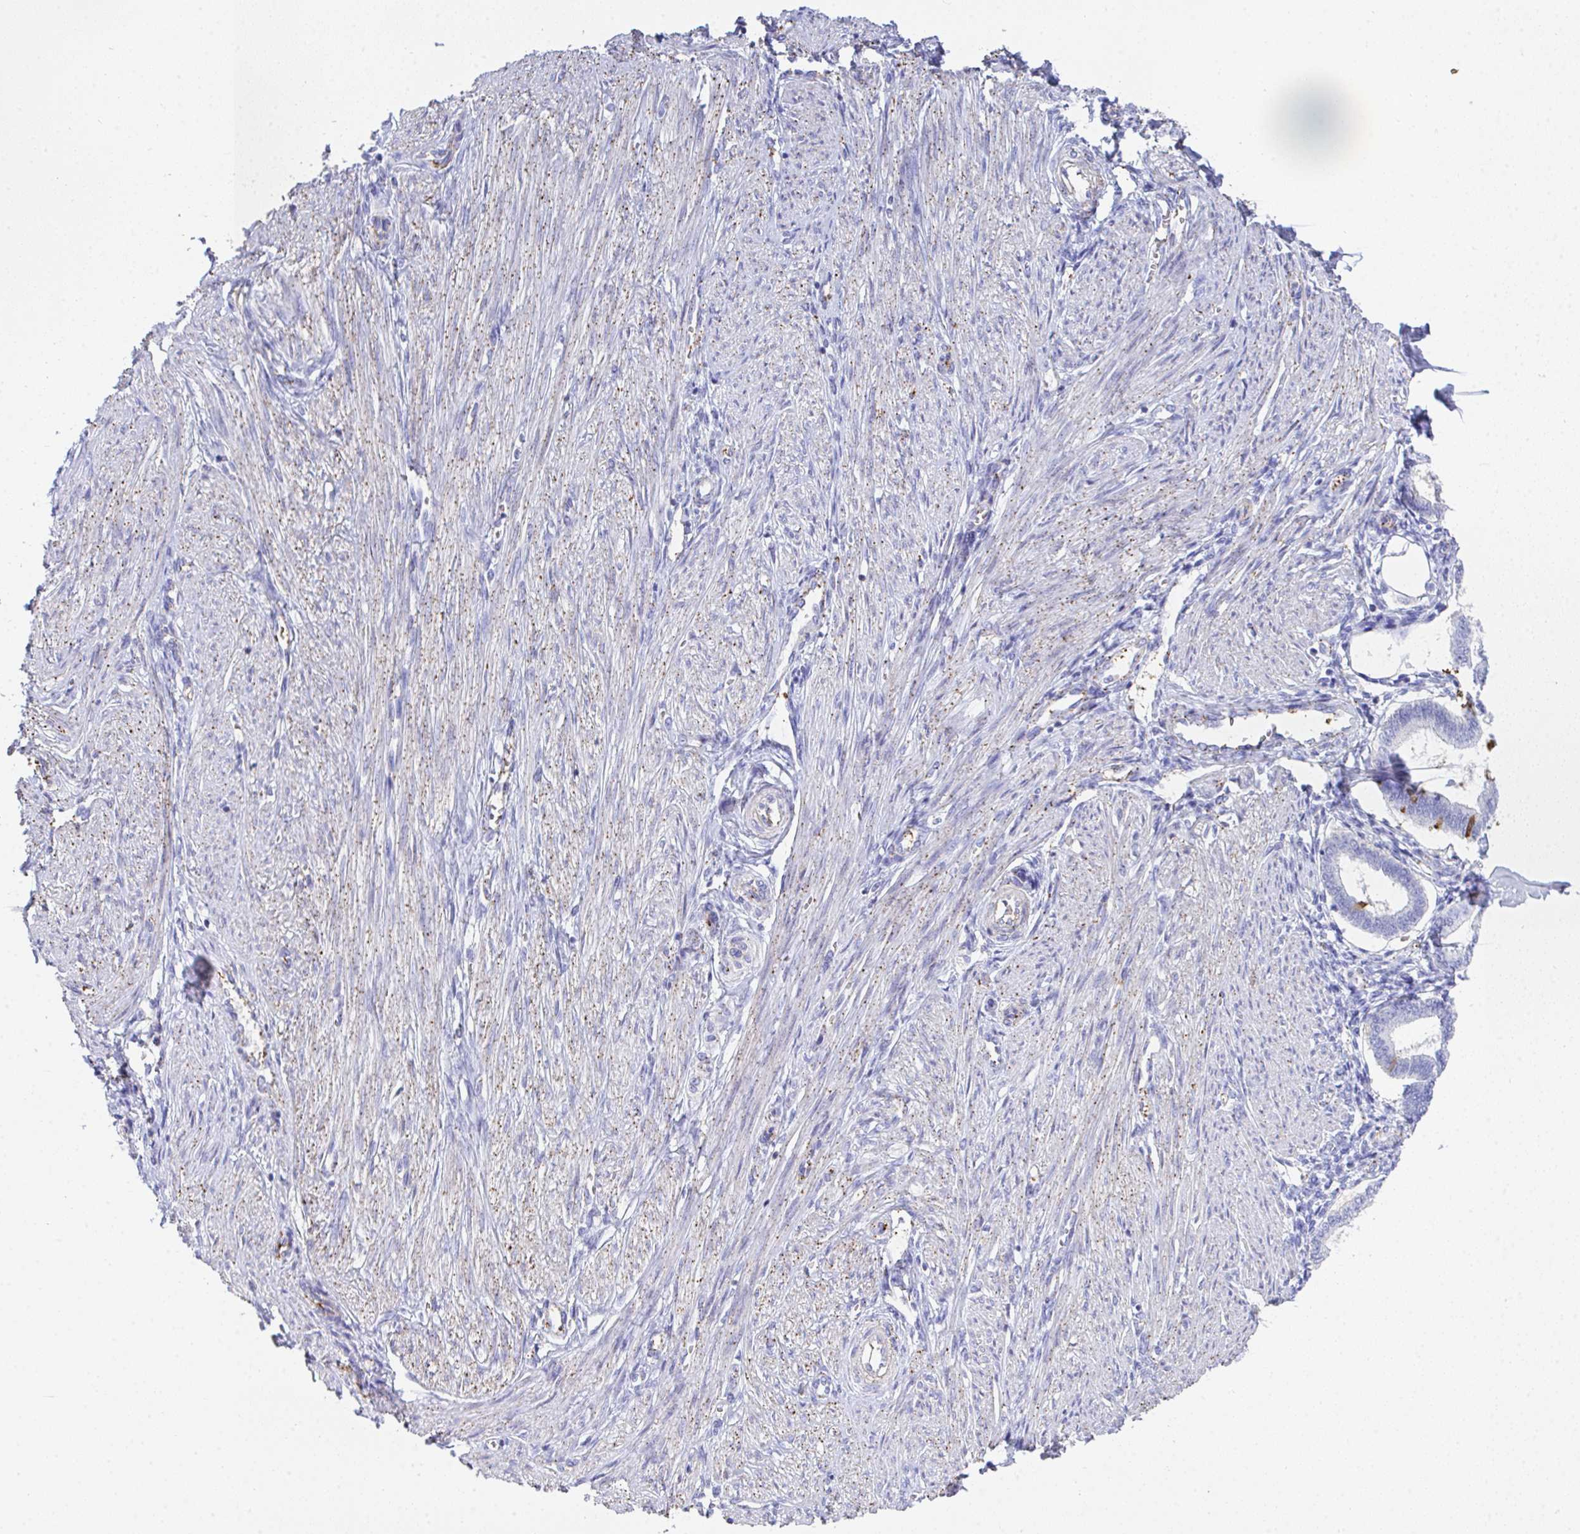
{"staining": {"intensity": "negative", "quantity": "none", "location": "none"}, "tissue": "endometrium", "cell_type": "Cells in endometrial stroma", "image_type": "normal", "snomed": [{"axis": "morphology", "description": "Normal tissue, NOS"}, {"axis": "topography", "description": "Endometrium"}], "caption": "Immunohistochemical staining of normal human endometrium demonstrates no significant positivity in cells in endometrial stroma. (DAB (3,3'-diaminobenzidine) IHC visualized using brightfield microscopy, high magnification).", "gene": "TNFAIP8", "patient": {"sex": "female", "age": 24}}